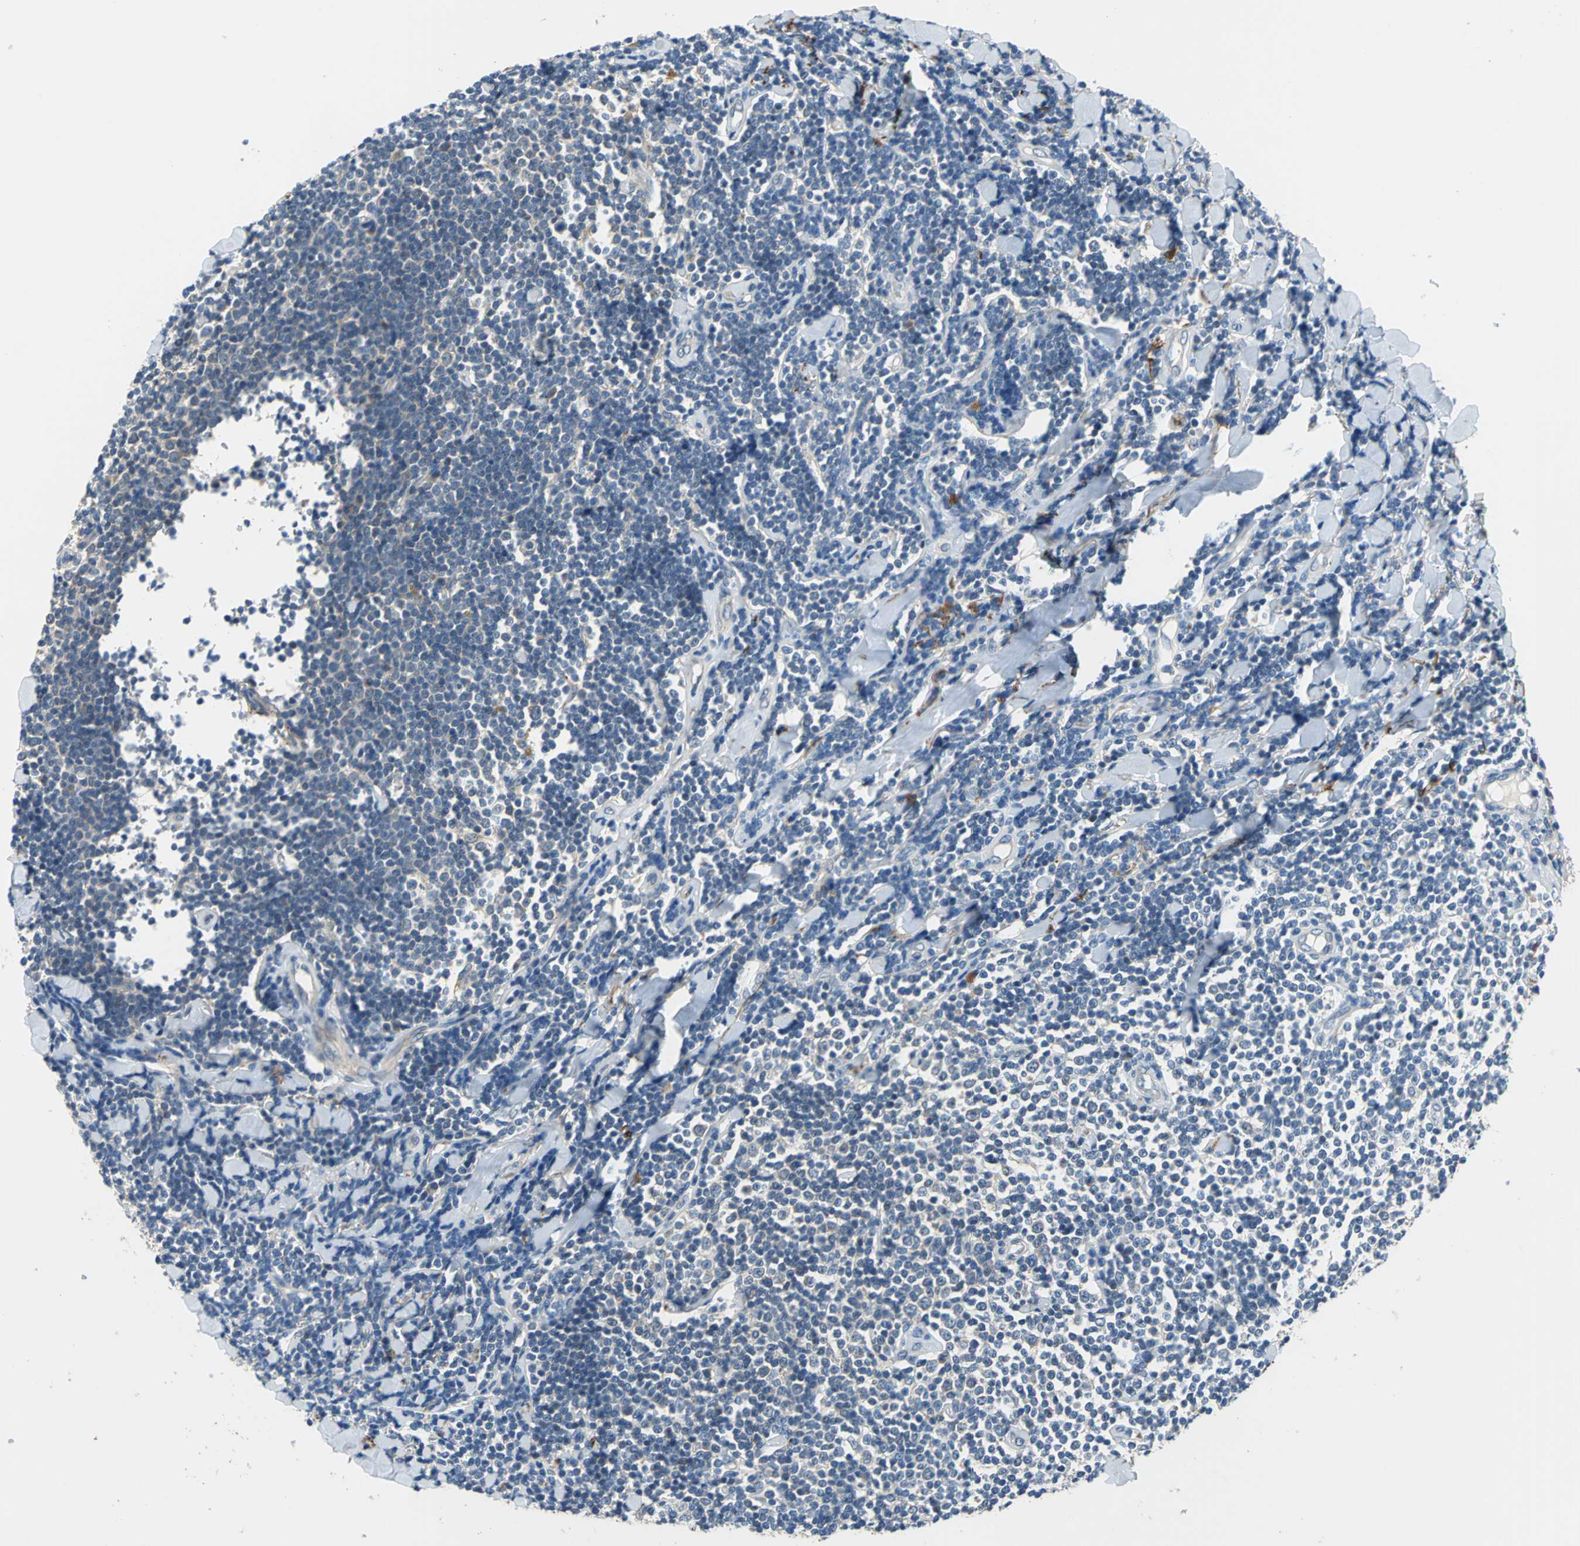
{"staining": {"intensity": "weak", "quantity": ">75%", "location": "cytoplasmic/membranous"}, "tissue": "lymphoma", "cell_type": "Tumor cells", "image_type": "cancer", "snomed": [{"axis": "morphology", "description": "Malignant lymphoma, non-Hodgkin's type, Low grade"}, {"axis": "topography", "description": "Soft tissue"}], "caption": "Immunohistochemistry (IHC) image of lymphoma stained for a protein (brown), which shows low levels of weak cytoplasmic/membranous positivity in about >75% of tumor cells.", "gene": "SLC16A7", "patient": {"sex": "male", "age": 92}}